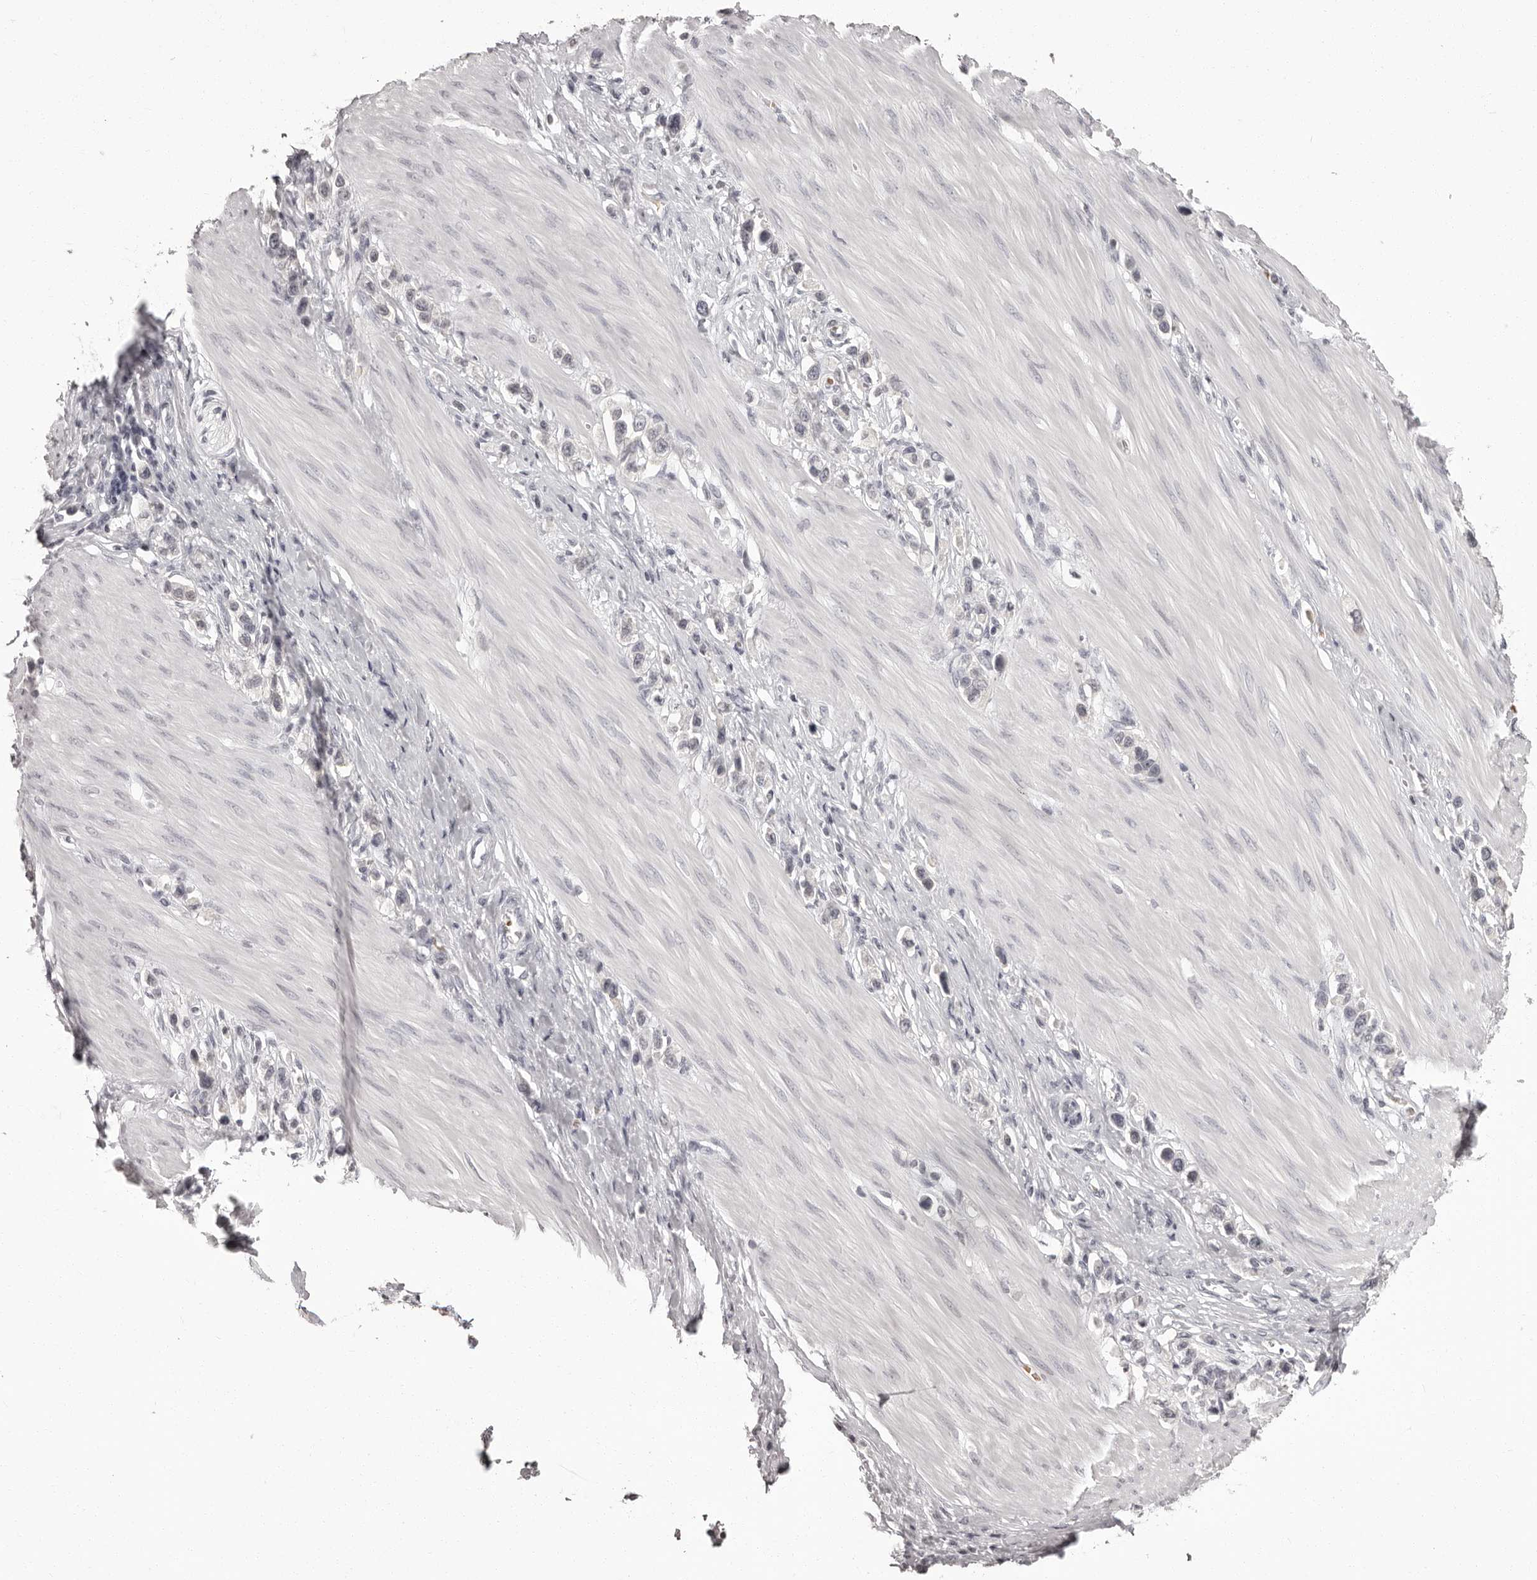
{"staining": {"intensity": "negative", "quantity": "none", "location": "none"}, "tissue": "stomach cancer", "cell_type": "Tumor cells", "image_type": "cancer", "snomed": [{"axis": "morphology", "description": "Adenocarcinoma, NOS"}, {"axis": "topography", "description": "Stomach"}], "caption": "A histopathology image of stomach adenocarcinoma stained for a protein exhibits no brown staining in tumor cells.", "gene": "C8orf74", "patient": {"sex": "female", "age": 65}}